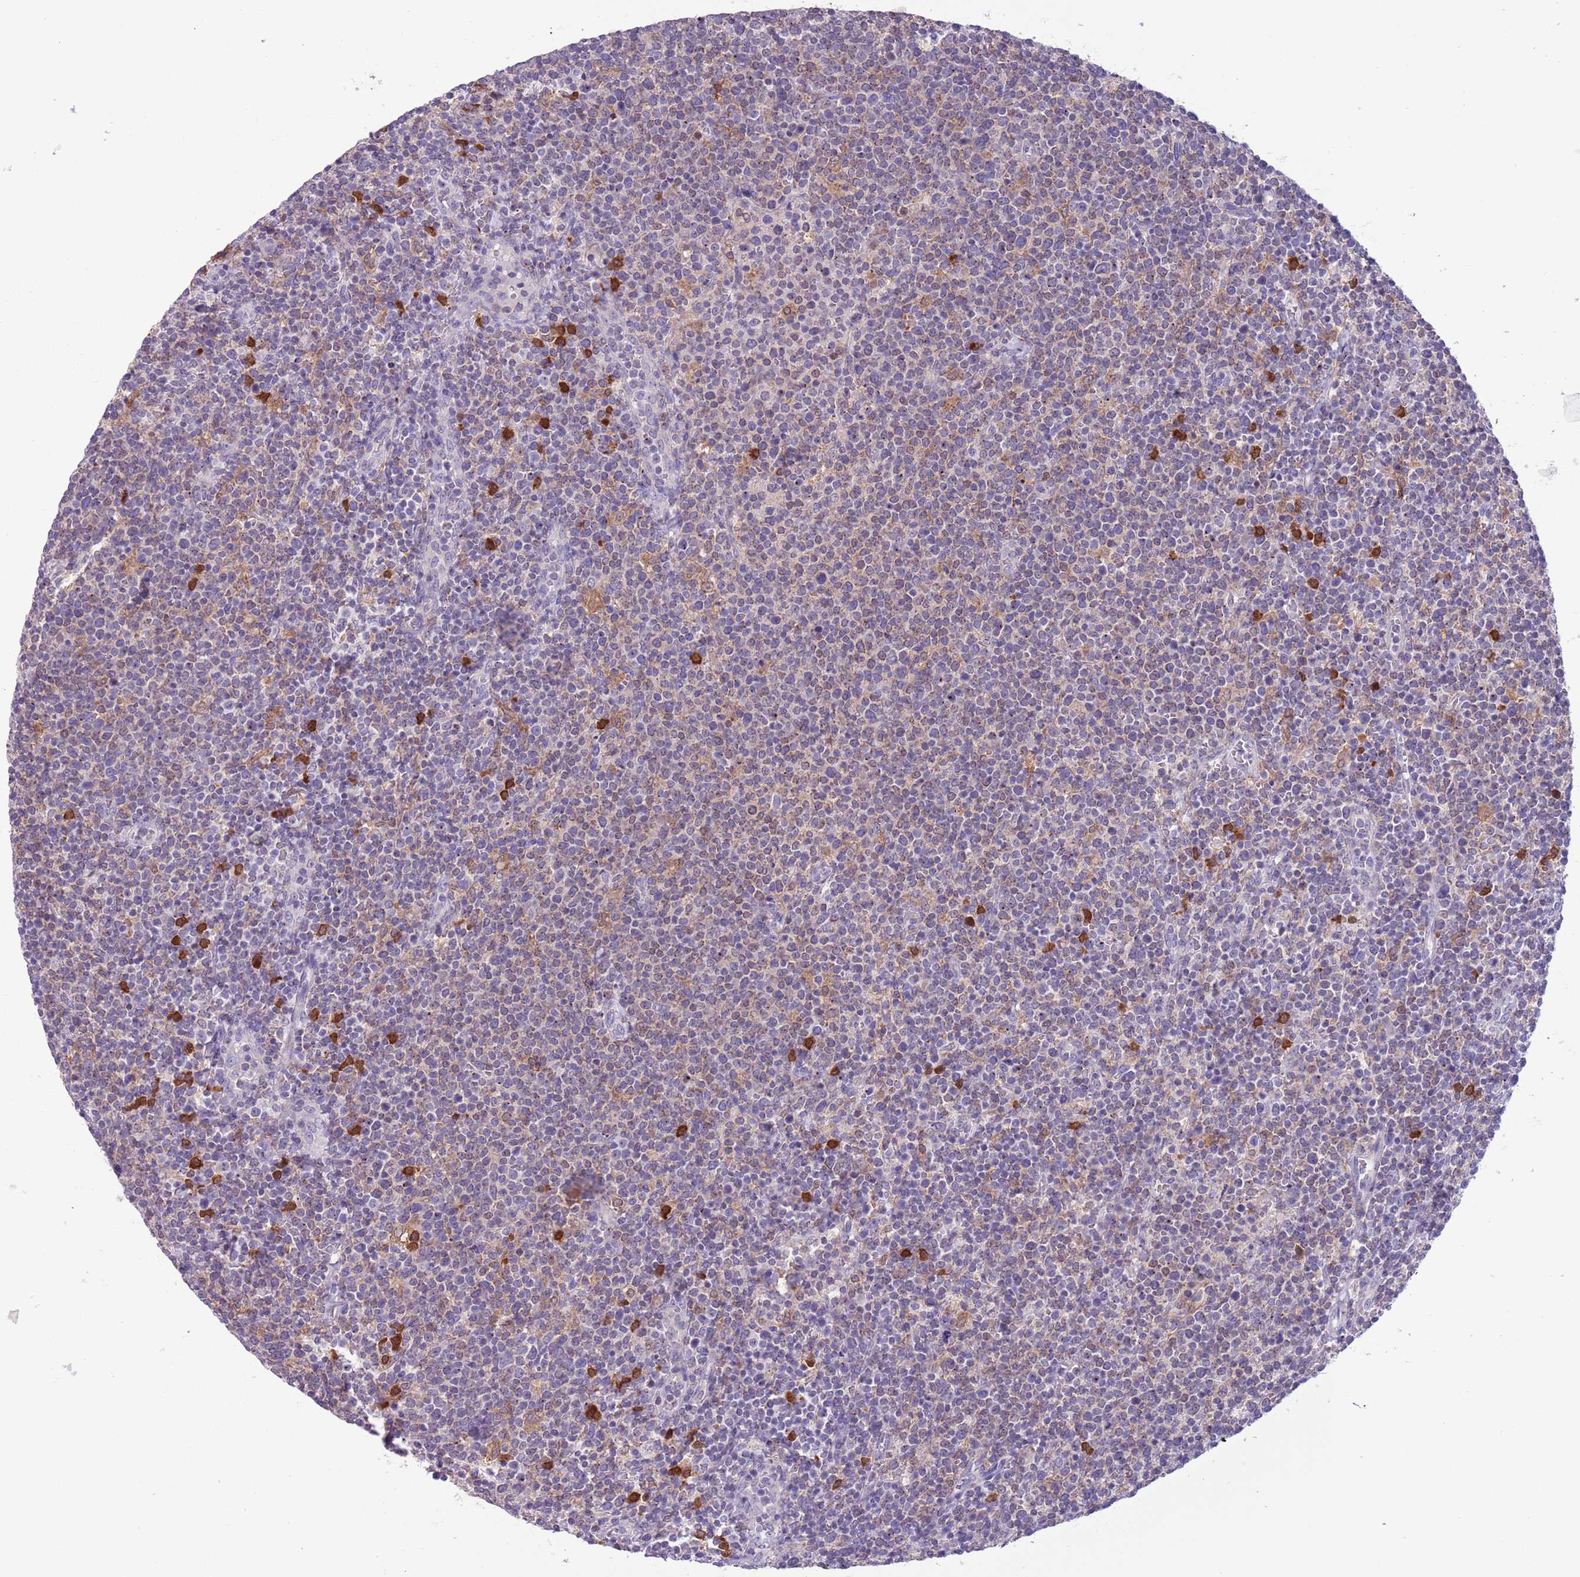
{"staining": {"intensity": "weak", "quantity": "25%-75%", "location": "cytoplasmic/membranous"}, "tissue": "lymphoma", "cell_type": "Tumor cells", "image_type": "cancer", "snomed": [{"axis": "morphology", "description": "Malignant lymphoma, non-Hodgkin's type, High grade"}, {"axis": "topography", "description": "Lymph node"}], "caption": "Lymphoma stained with a protein marker displays weak staining in tumor cells.", "gene": "PFKFB2", "patient": {"sex": "male", "age": 61}}